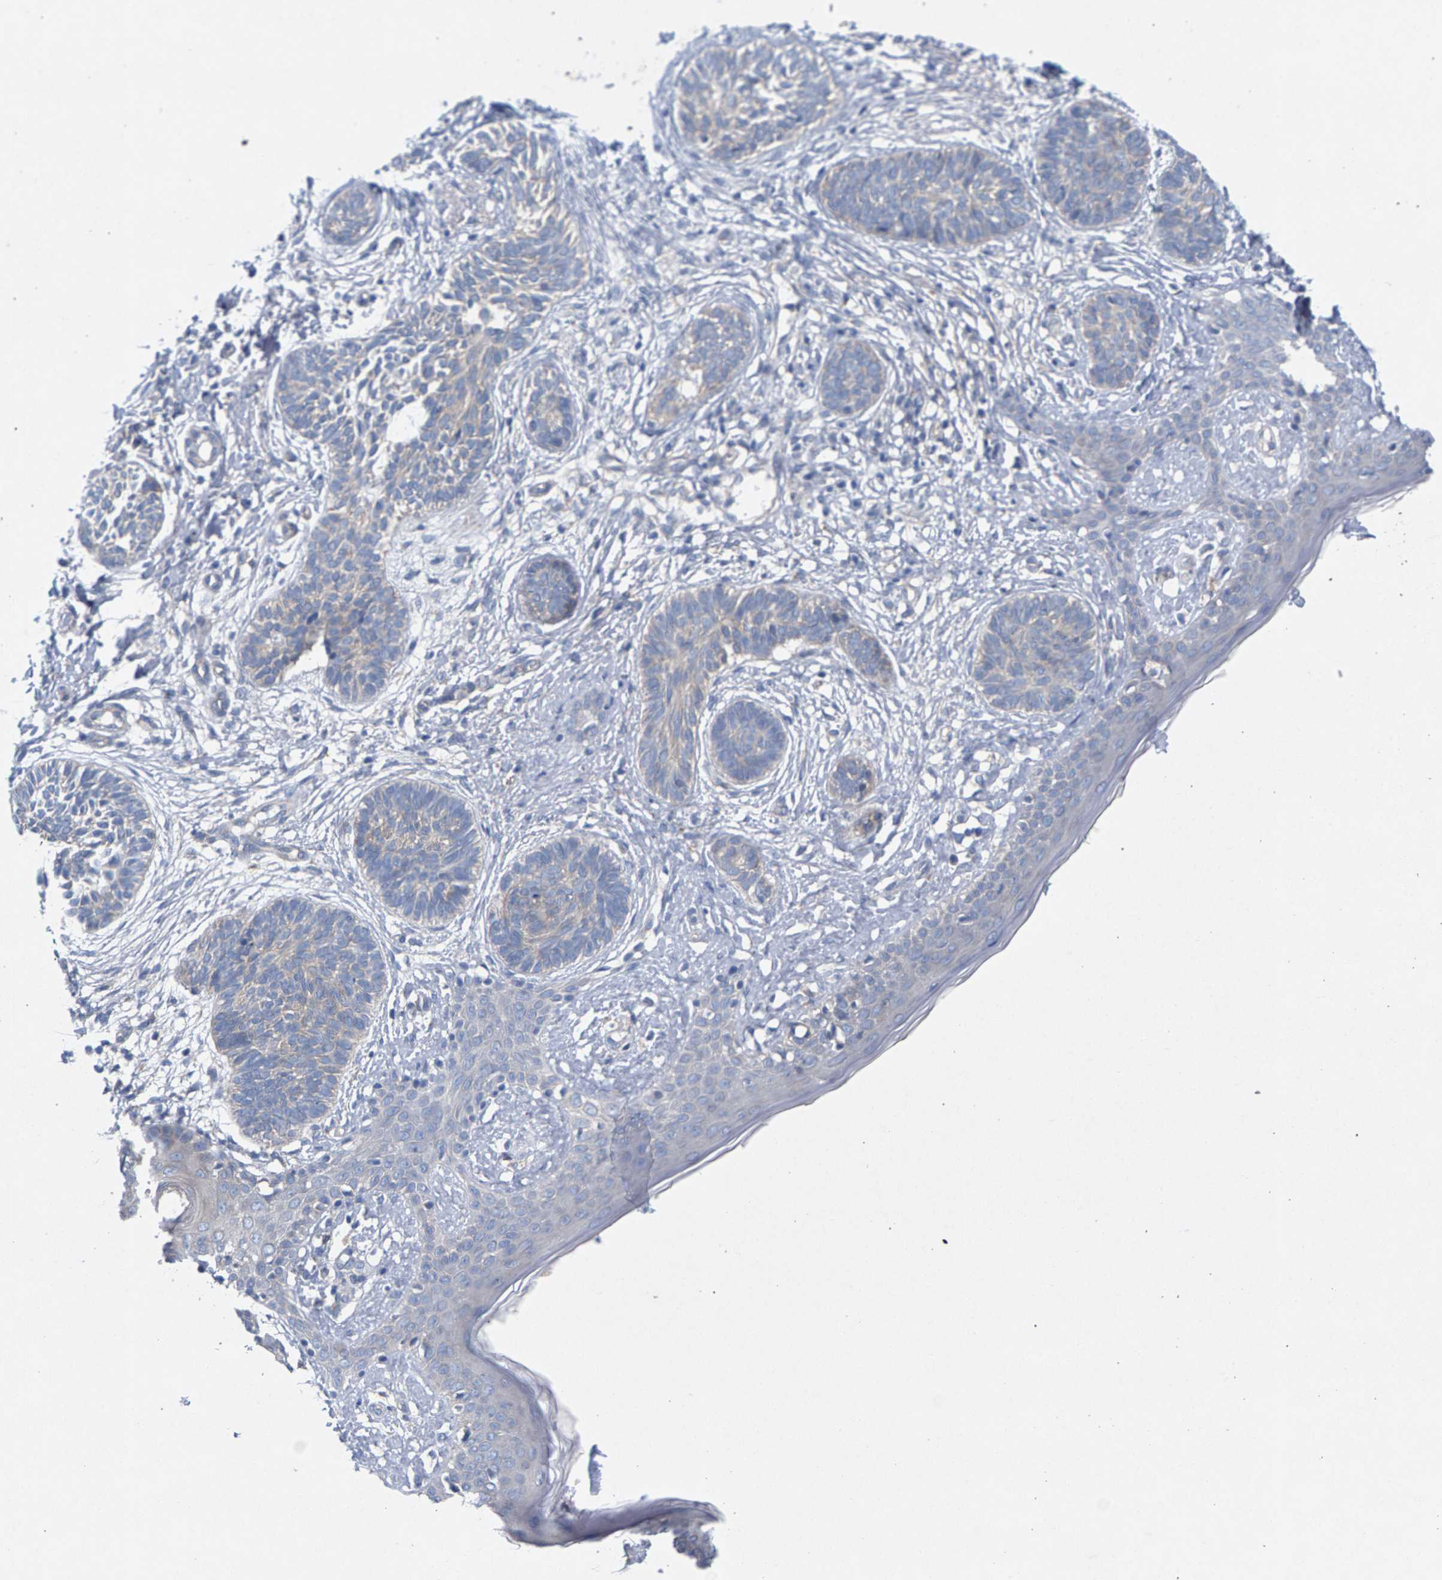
{"staining": {"intensity": "weak", "quantity": "<25%", "location": "cytoplasmic/membranous"}, "tissue": "skin cancer", "cell_type": "Tumor cells", "image_type": "cancer", "snomed": [{"axis": "morphology", "description": "Normal tissue, NOS"}, {"axis": "morphology", "description": "Basal cell carcinoma"}, {"axis": "topography", "description": "Skin"}], "caption": "The micrograph reveals no significant positivity in tumor cells of skin basal cell carcinoma. Brightfield microscopy of immunohistochemistry stained with DAB (brown) and hematoxylin (blue), captured at high magnification.", "gene": "MAMDC2", "patient": {"sex": "male", "age": 63}}